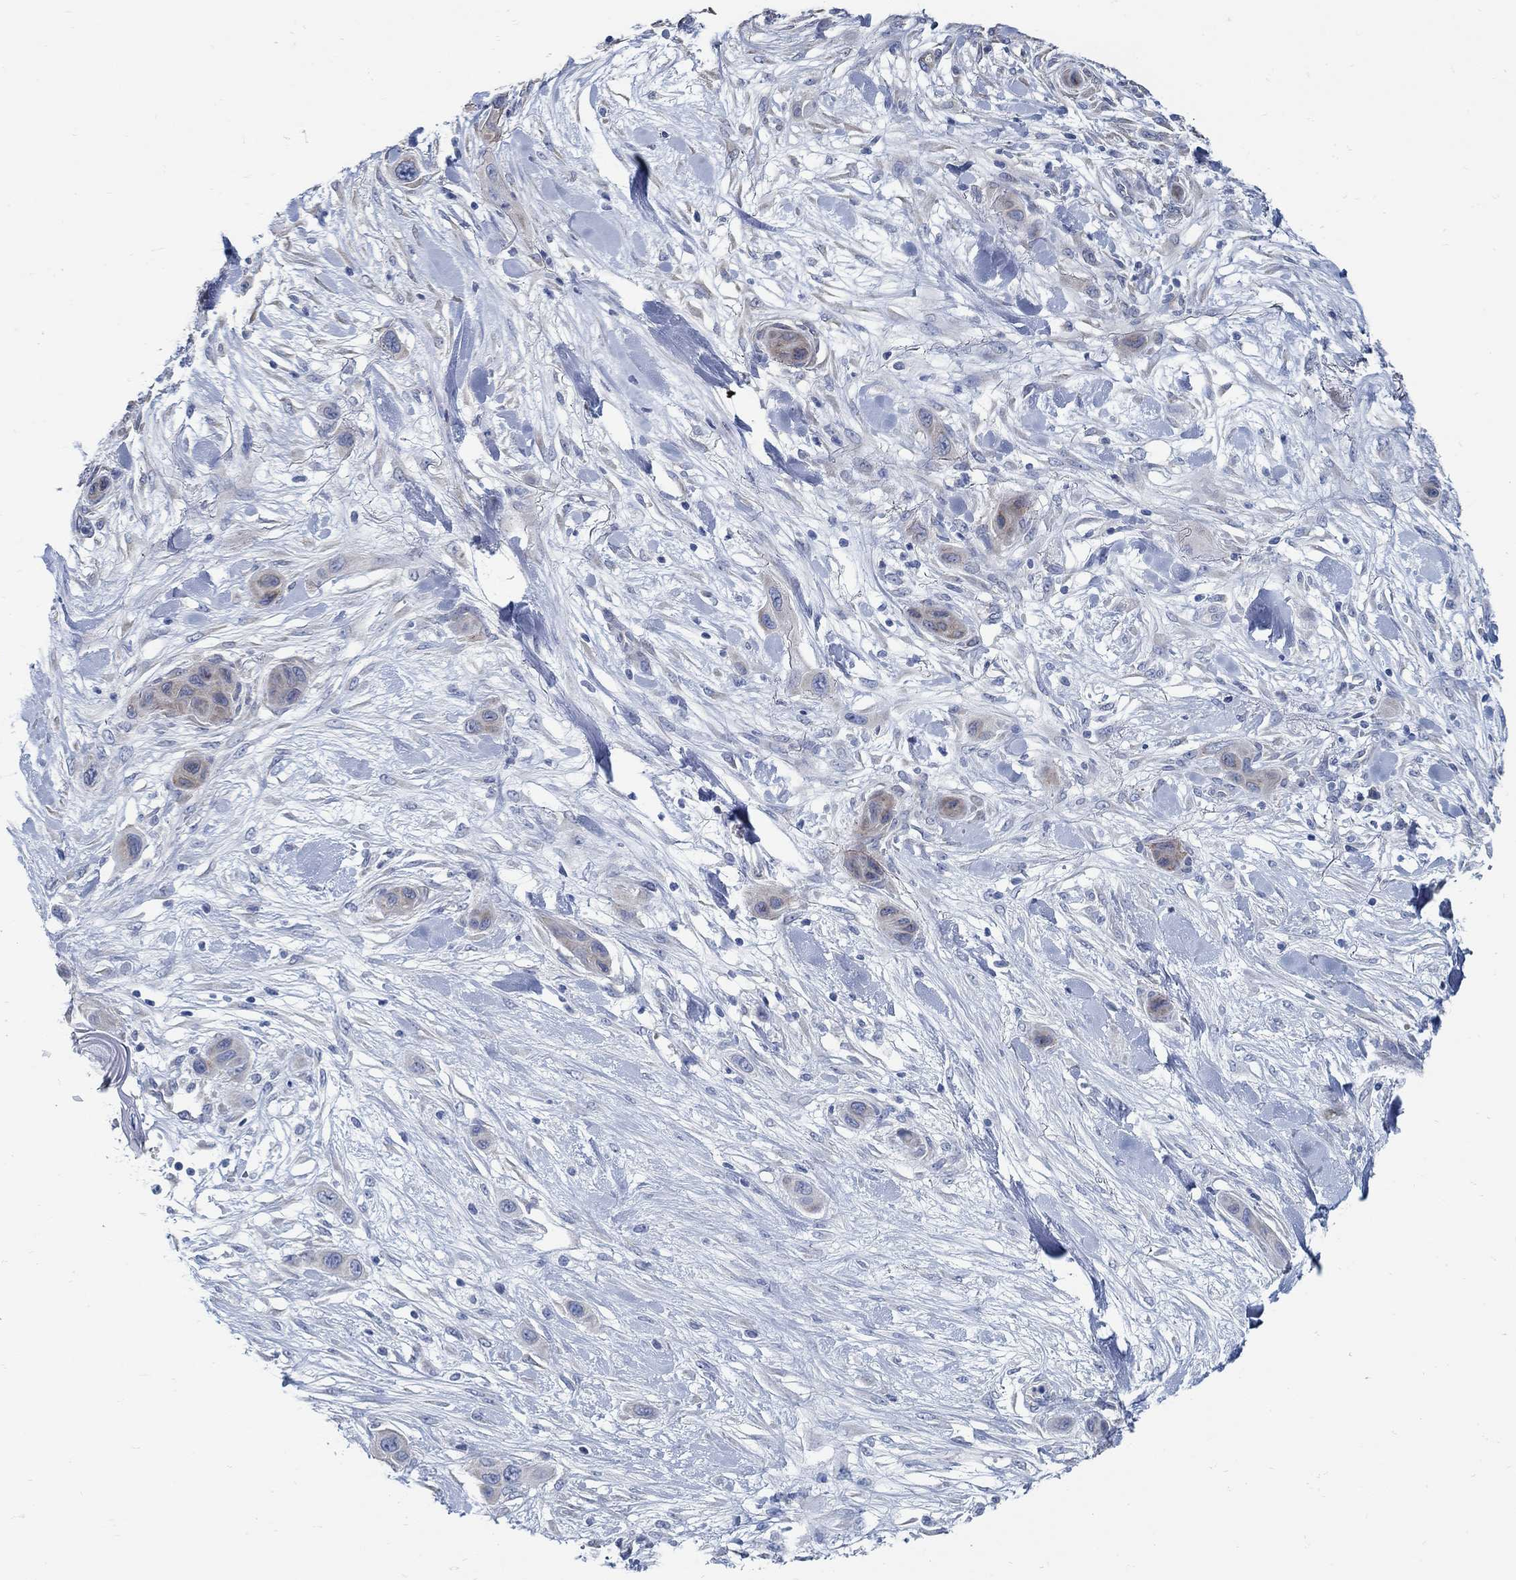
{"staining": {"intensity": "weak", "quantity": "<25%", "location": "cytoplasmic/membranous"}, "tissue": "skin cancer", "cell_type": "Tumor cells", "image_type": "cancer", "snomed": [{"axis": "morphology", "description": "Squamous cell carcinoma, NOS"}, {"axis": "topography", "description": "Skin"}], "caption": "Immunohistochemistry (IHC) histopathology image of neoplastic tissue: skin squamous cell carcinoma stained with DAB demonstrates no significant protein positivity in tumor cells.", "gene": "C15orf39", "patient": {"sex": "male", "age": 79}}